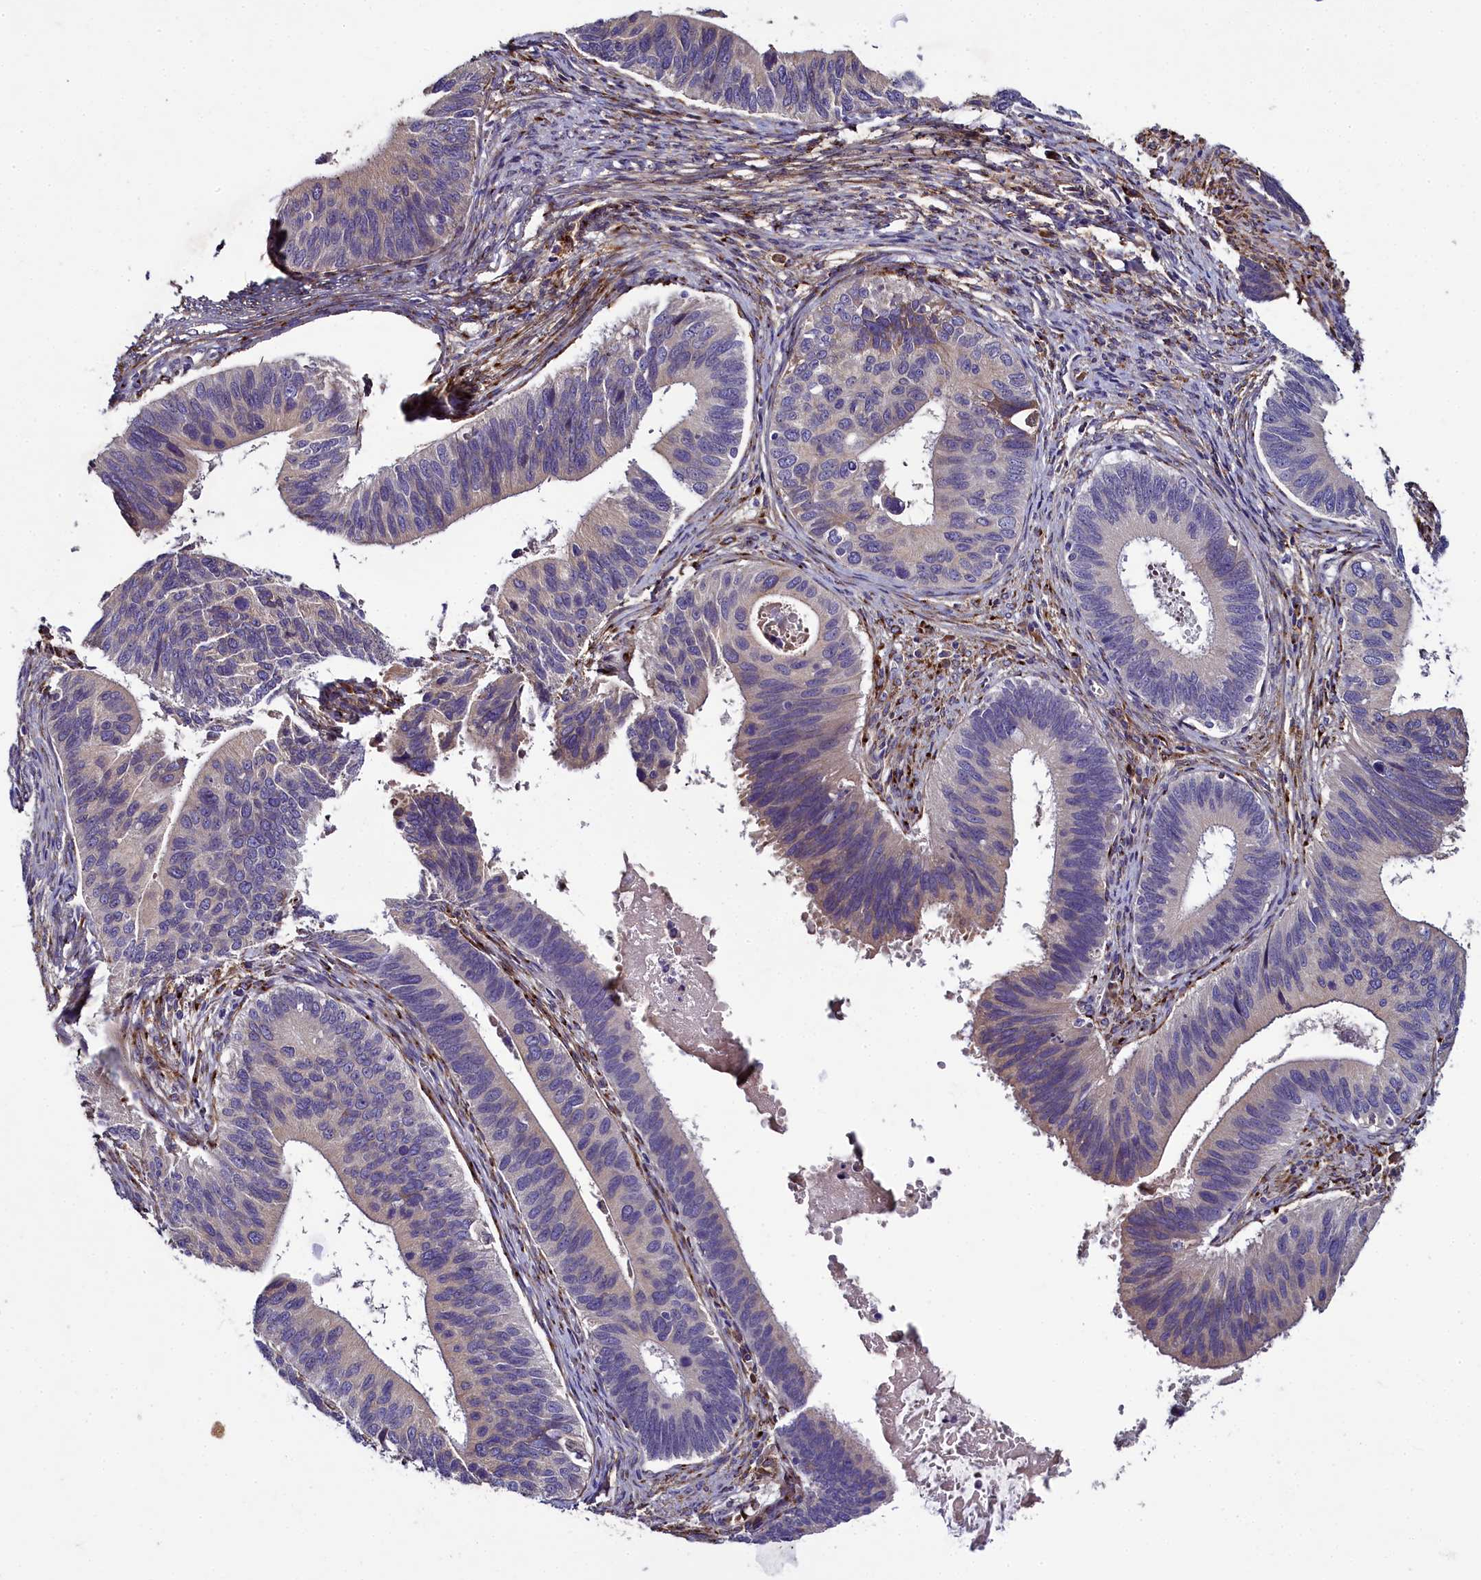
{"staining": {"intensity": "negative", "quantity": "none", "location": "none"}, "tissue": "cervical cancer", "cell_type": "Tumor cells", "image_type": "cancer", "snomed": [{"axis": "morphology", "description": "Adenocarcinoma, NOS"}, {"axis": "topography", "description": "Cervix"}], "caption": "An immunohistochemistry histopathology image of adenocarcinoma (cervical) is shown. There is no staining in tumor cells of adenocarcinoma (cervical).", "gene": "MRC2", "patient": {"sex": "female", "age": 42}}